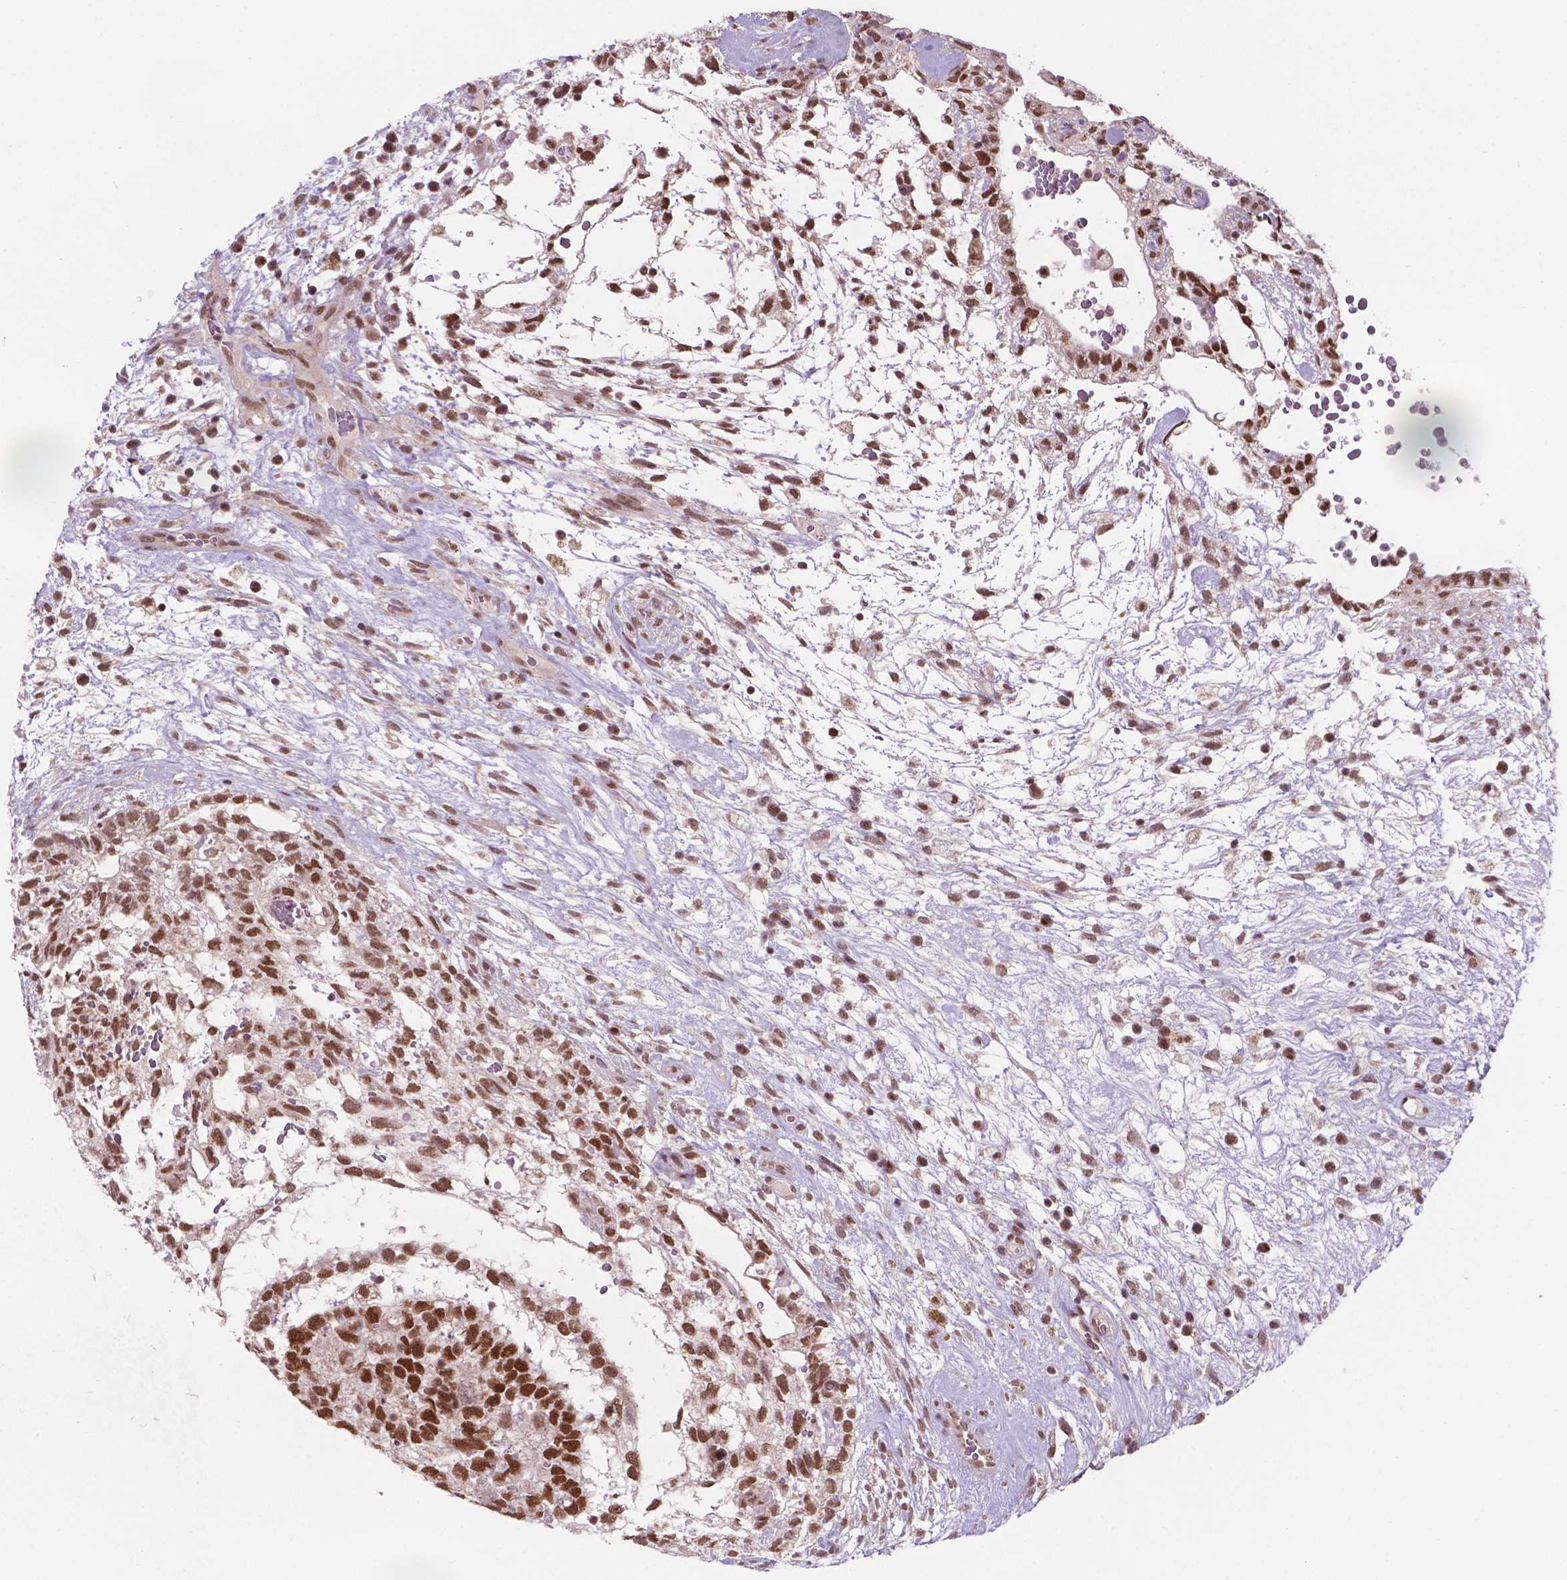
{"staining": {"intensity": "strong", "quantity": ">75%", "location": "nuclear"}, "tissue": "testis cancer", "cell_type": "Tumor cells", "image_type": "cancer", "snomed": [{"axis": "morphology", "description": "Normal tissue, NOS"}, {"axis": "morphology", "description": "Carcinoma, Embryonal, NOS"}, {"axis": "topography", "description": "Testis"}], "caption": "Testis cancer (embryonal carcinoma) stained with a protein marker exhibits strong staining in tumor cells.", "gene": "PER2", "patient": {"sex": "male", "age": 32}}